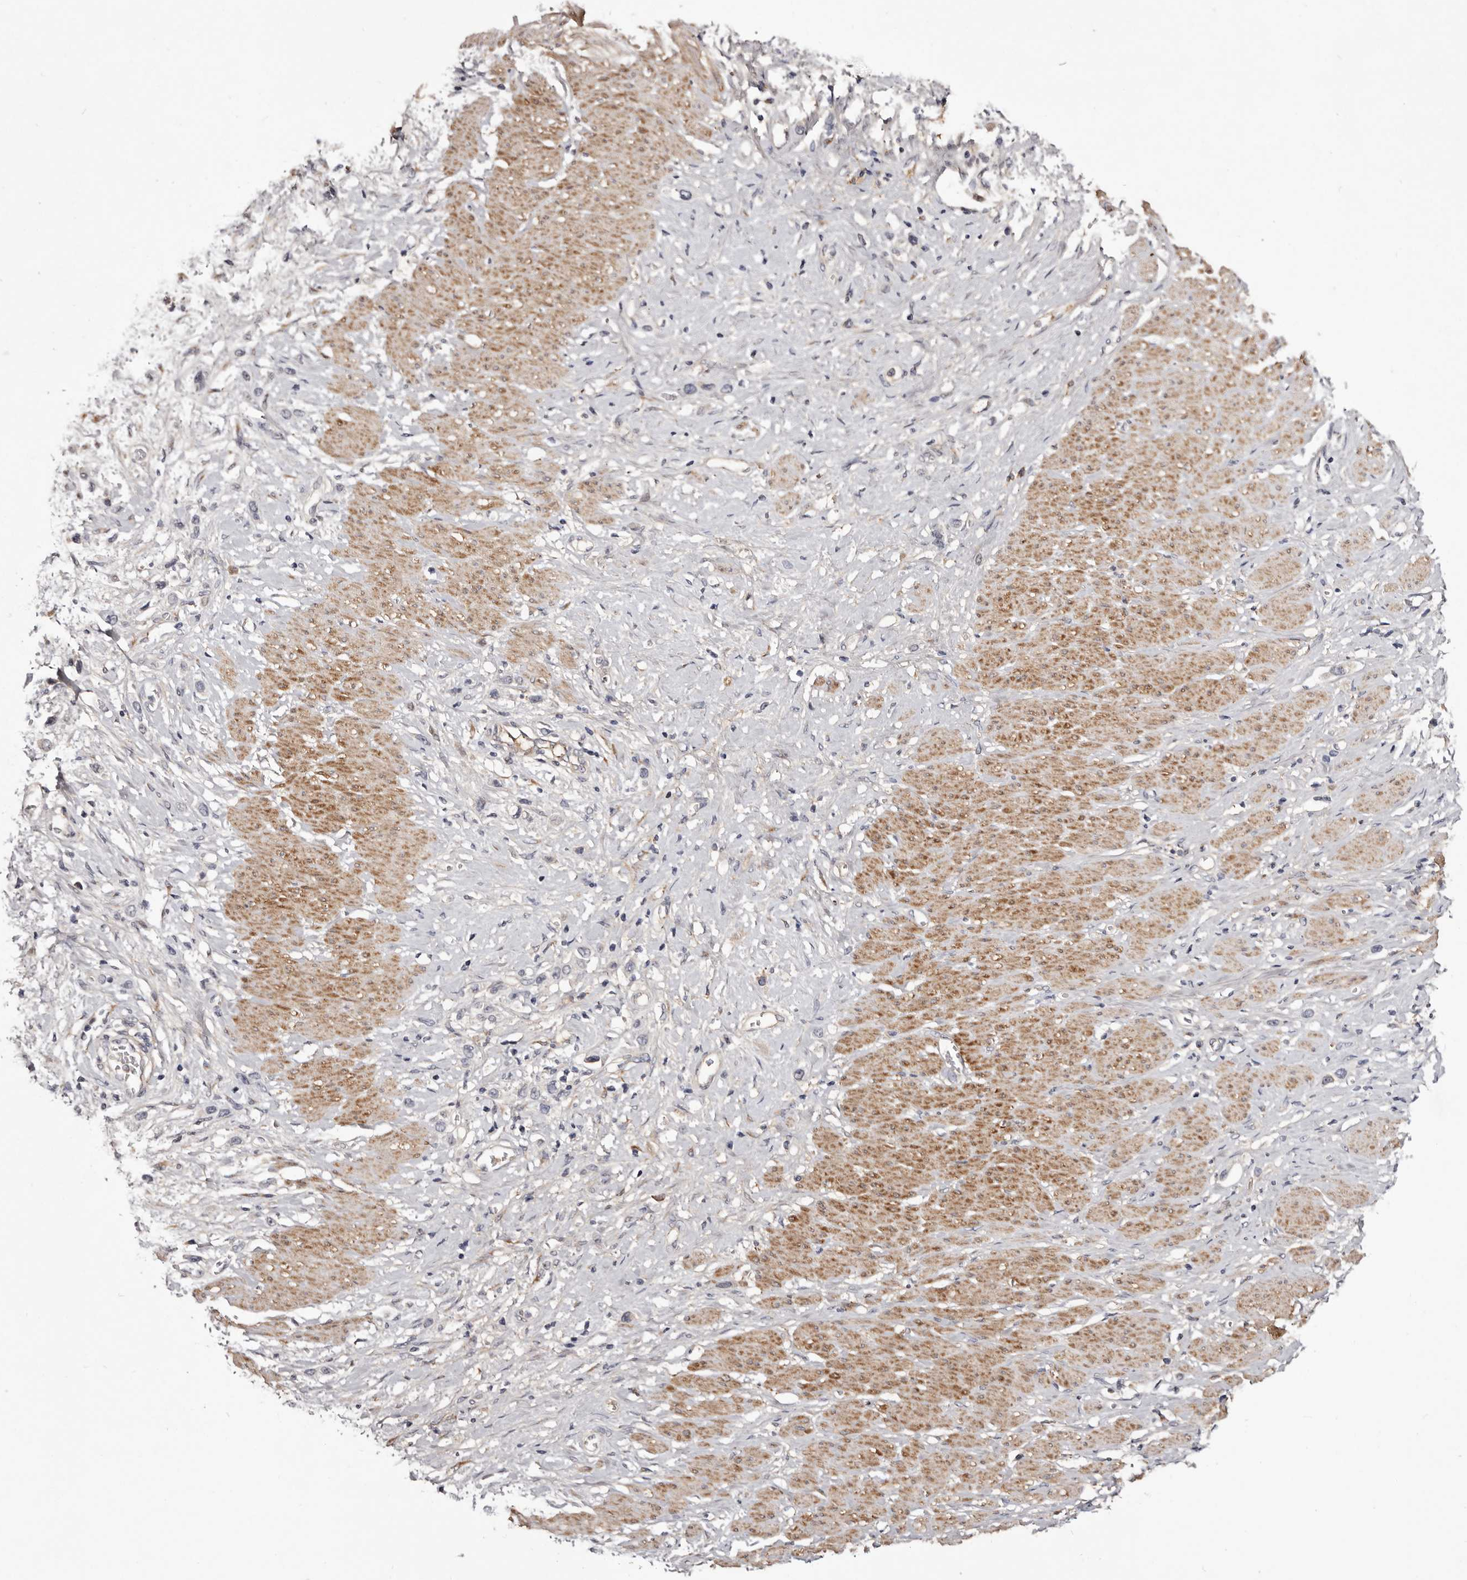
{"staining": {"intensity": "negative", "quantity": "none", "location": "none"}, "tissue": "stomach cancer", "cell_type": "Tumor cells", "image_type": "cancer", "snomed": [{"axis": "morphology", "description": "Adenocarcinoma, NOS"}, {"axis": "topography", "description": "Stomach"}], "caption": "Immunohistochemical staining of human stomach cancer displays no significant expression in tumor cells.", "gene": "CYP1B1", "patient": {"sex": "female", "age": 65}}